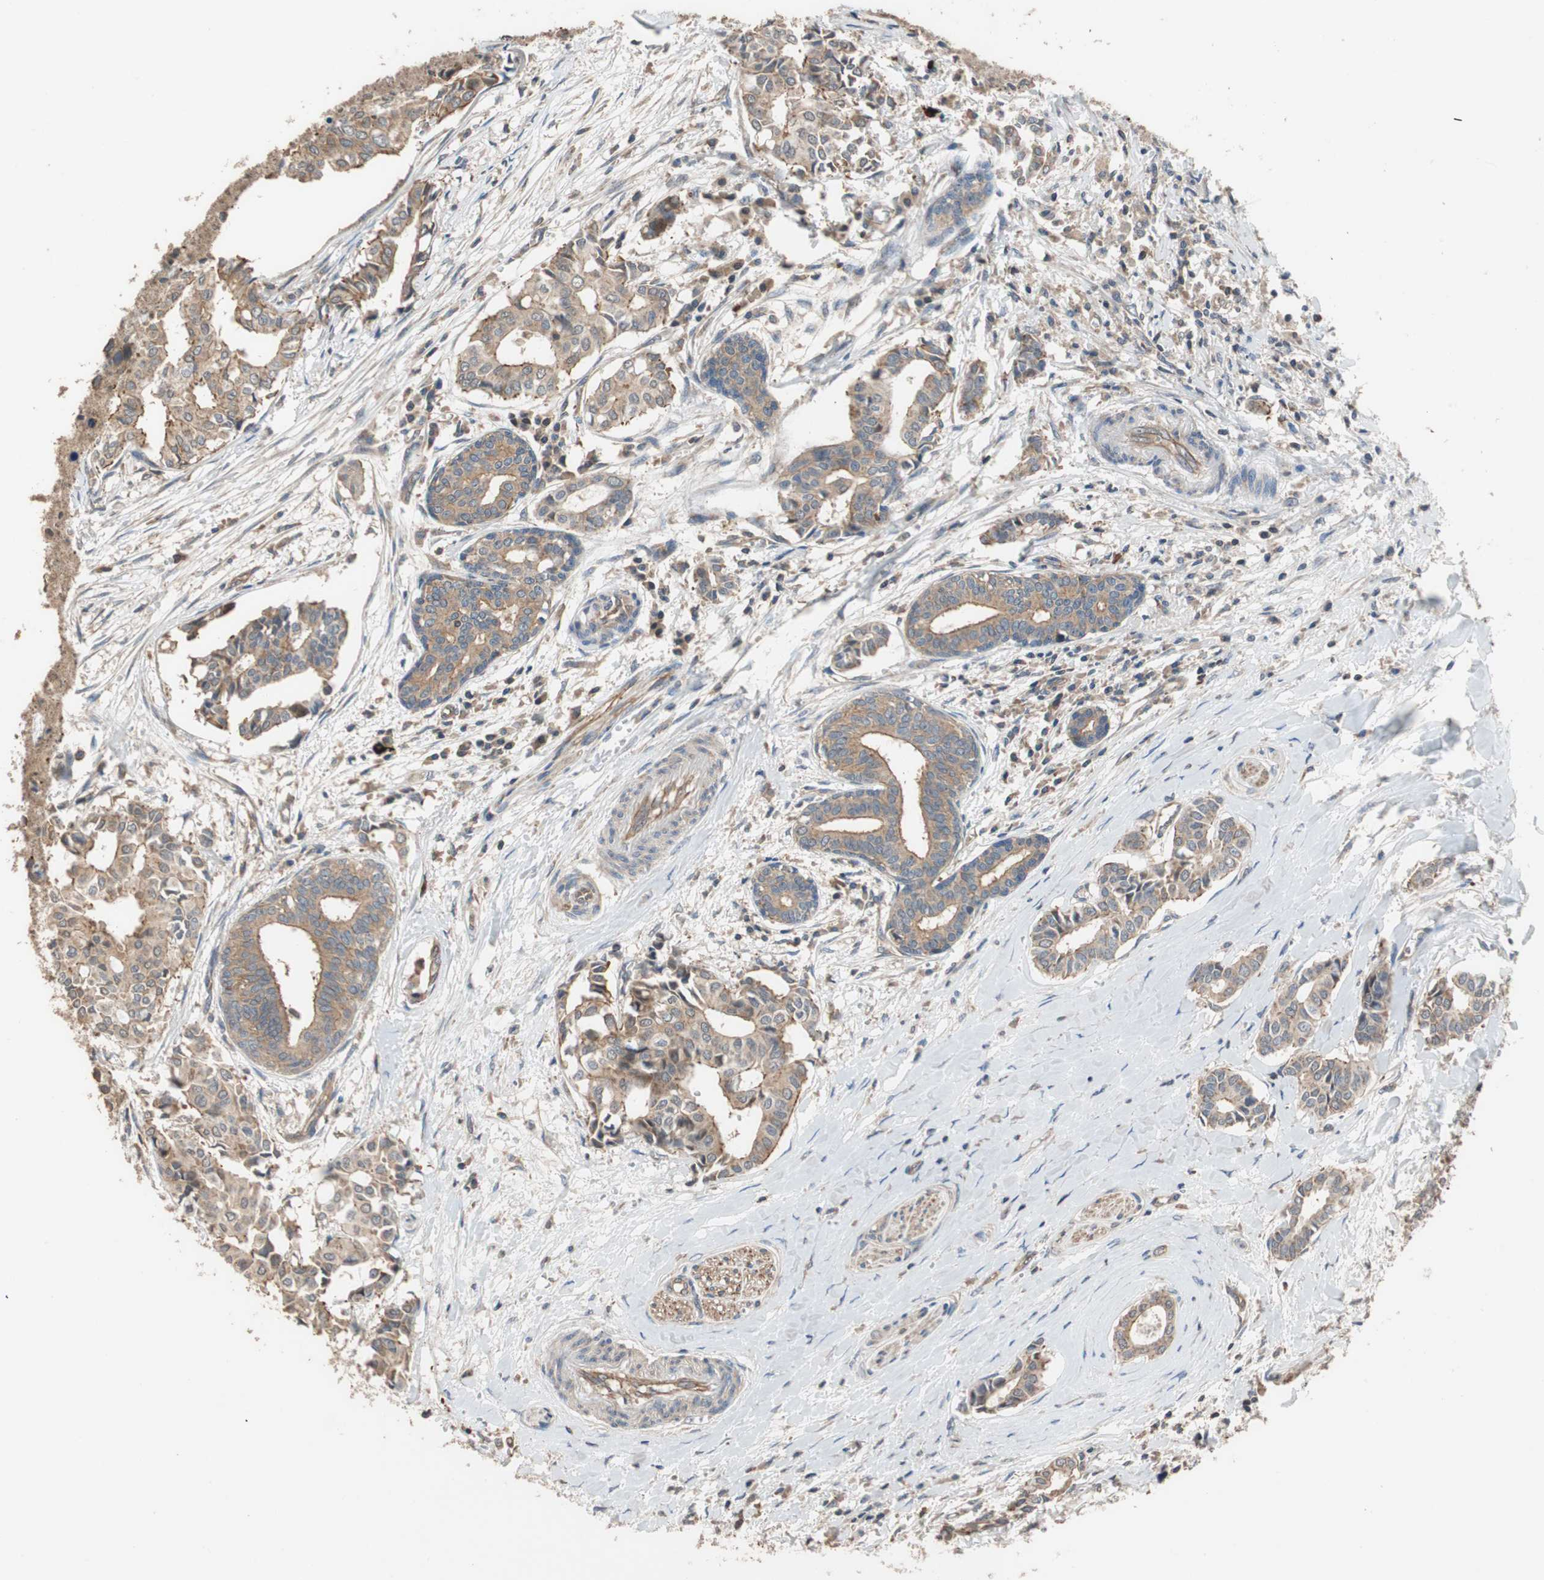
{"staining": {"intensity": "moderate", "quantity": ">75%", "location": "cytoplasmic/membranous"}, "tissue": "head and neck cancer", "cell_type": "Tumor cells", "image_type": "cancer", "snomed": [{"axis": "morphology", "description": "Adenocarcinoma, NOS"}, {"axis": "topography", "description": "Salivary gland"}, {"axis": "topography", "description": "Head-Neck"}], "caption": "Immunohistochemistry micrograph of neoplastic tissue: head and neck adenocarcinoma stained using immunohistochemistry (IHC) demonstrates medium levels of moderate protein expression localized specifically in the cytoplasmic/membranous of tumor cells, appearing as a cytoplasmic/membranous brown color.", "gene": "MAP4K2", "patient": {"sex": "female", "age": 59}}